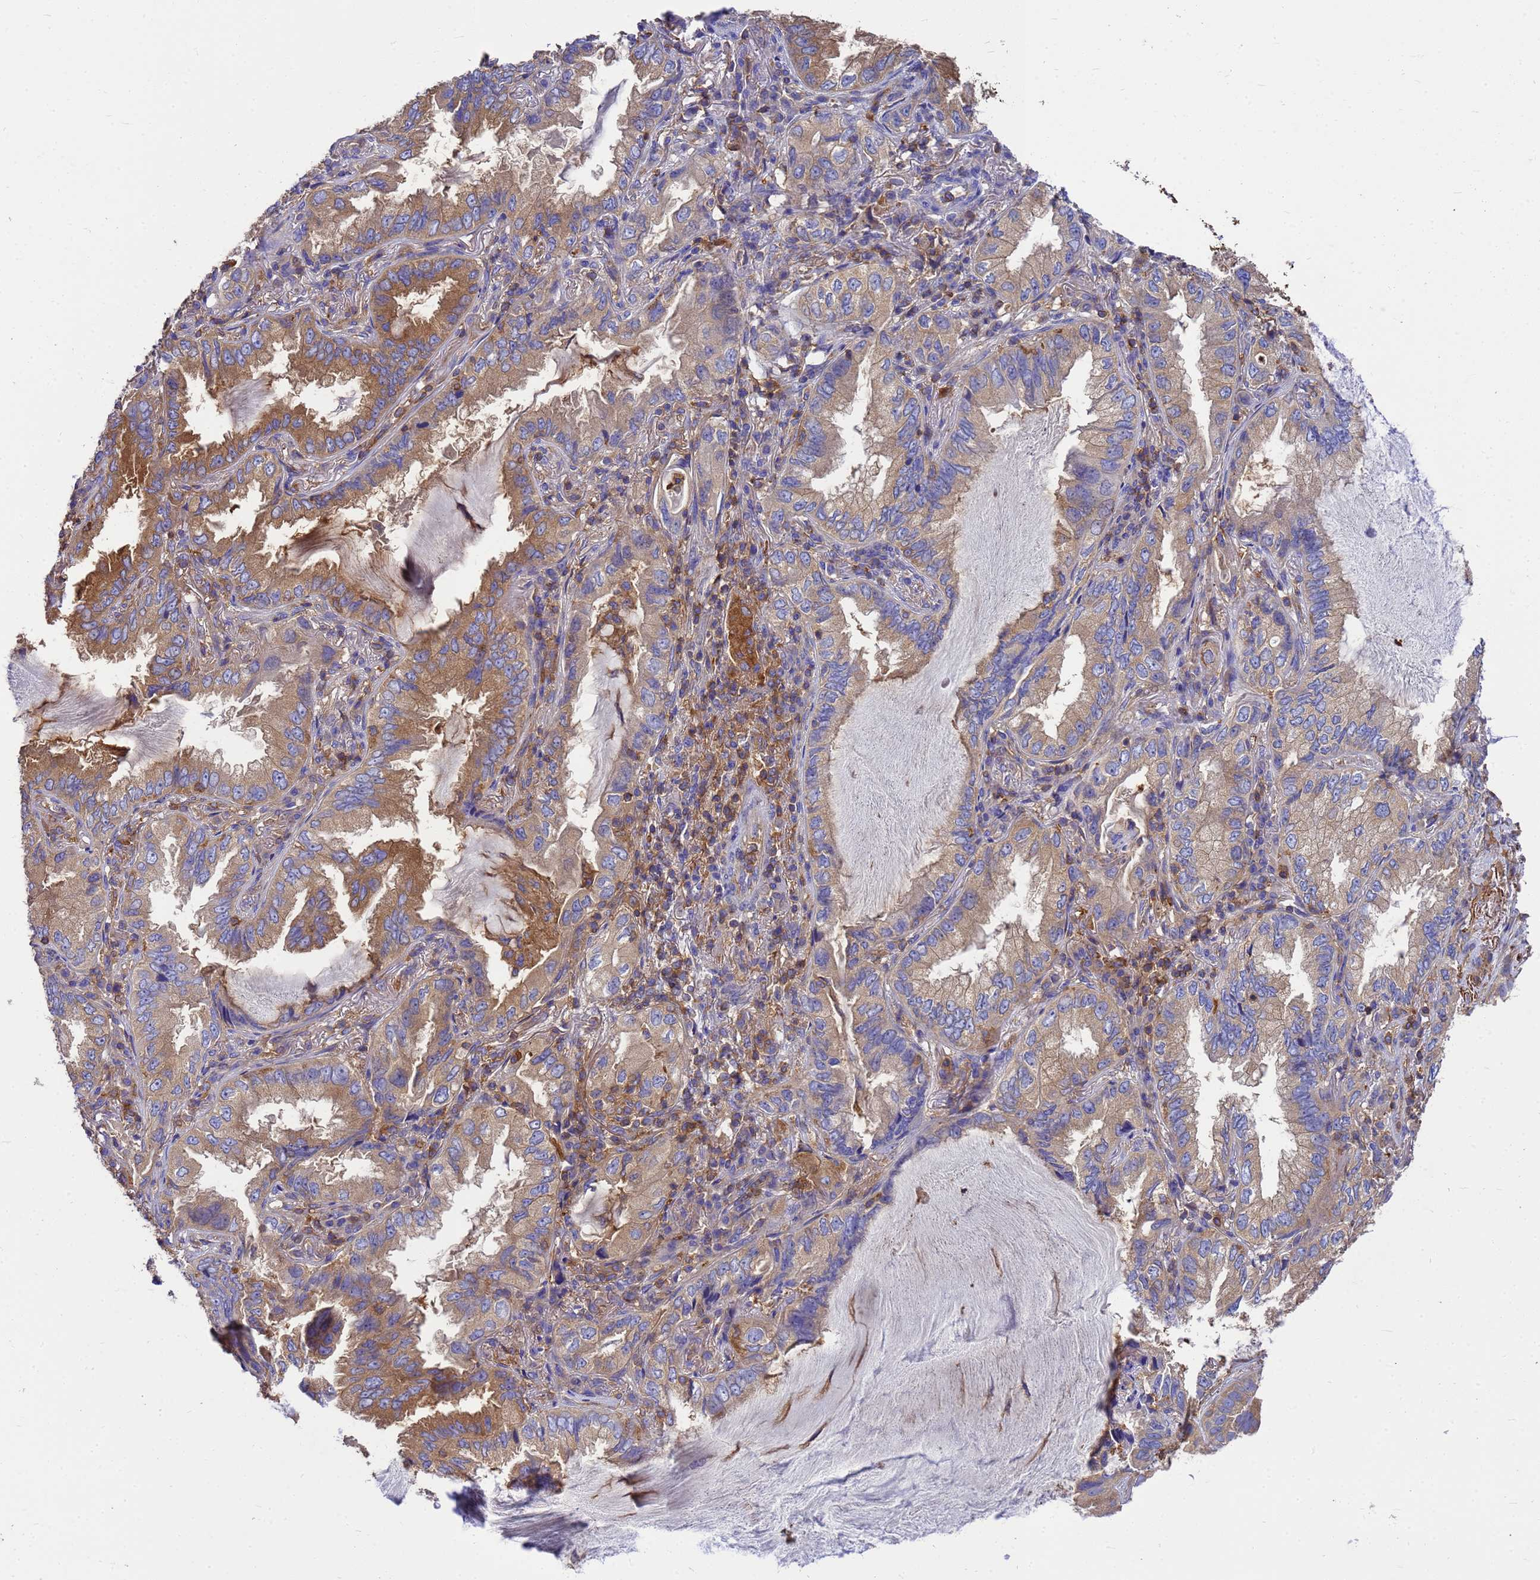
{"staining": {"intensity": "moderate", "quantity": "25%-75%", "location": "cytoplasmic/membranous"}, "tissue": "lung cancer", "cell_type": "Tumor cells", "image_type": "cancer", "snomed": [{"axis": "morphology", "description": "Adenocarcinoma, NOS"}, {"axis": "topography", "description": "Lung"}], "caption": "An immunohistochemistry image of tumor tissue is shown. Protein staining in brown labels moderate cytoplasmic/membranous positivity in lung cancer within tumor cells.", "gene": "ZNF235", "patient": {"sex": "female", "age": 69}}